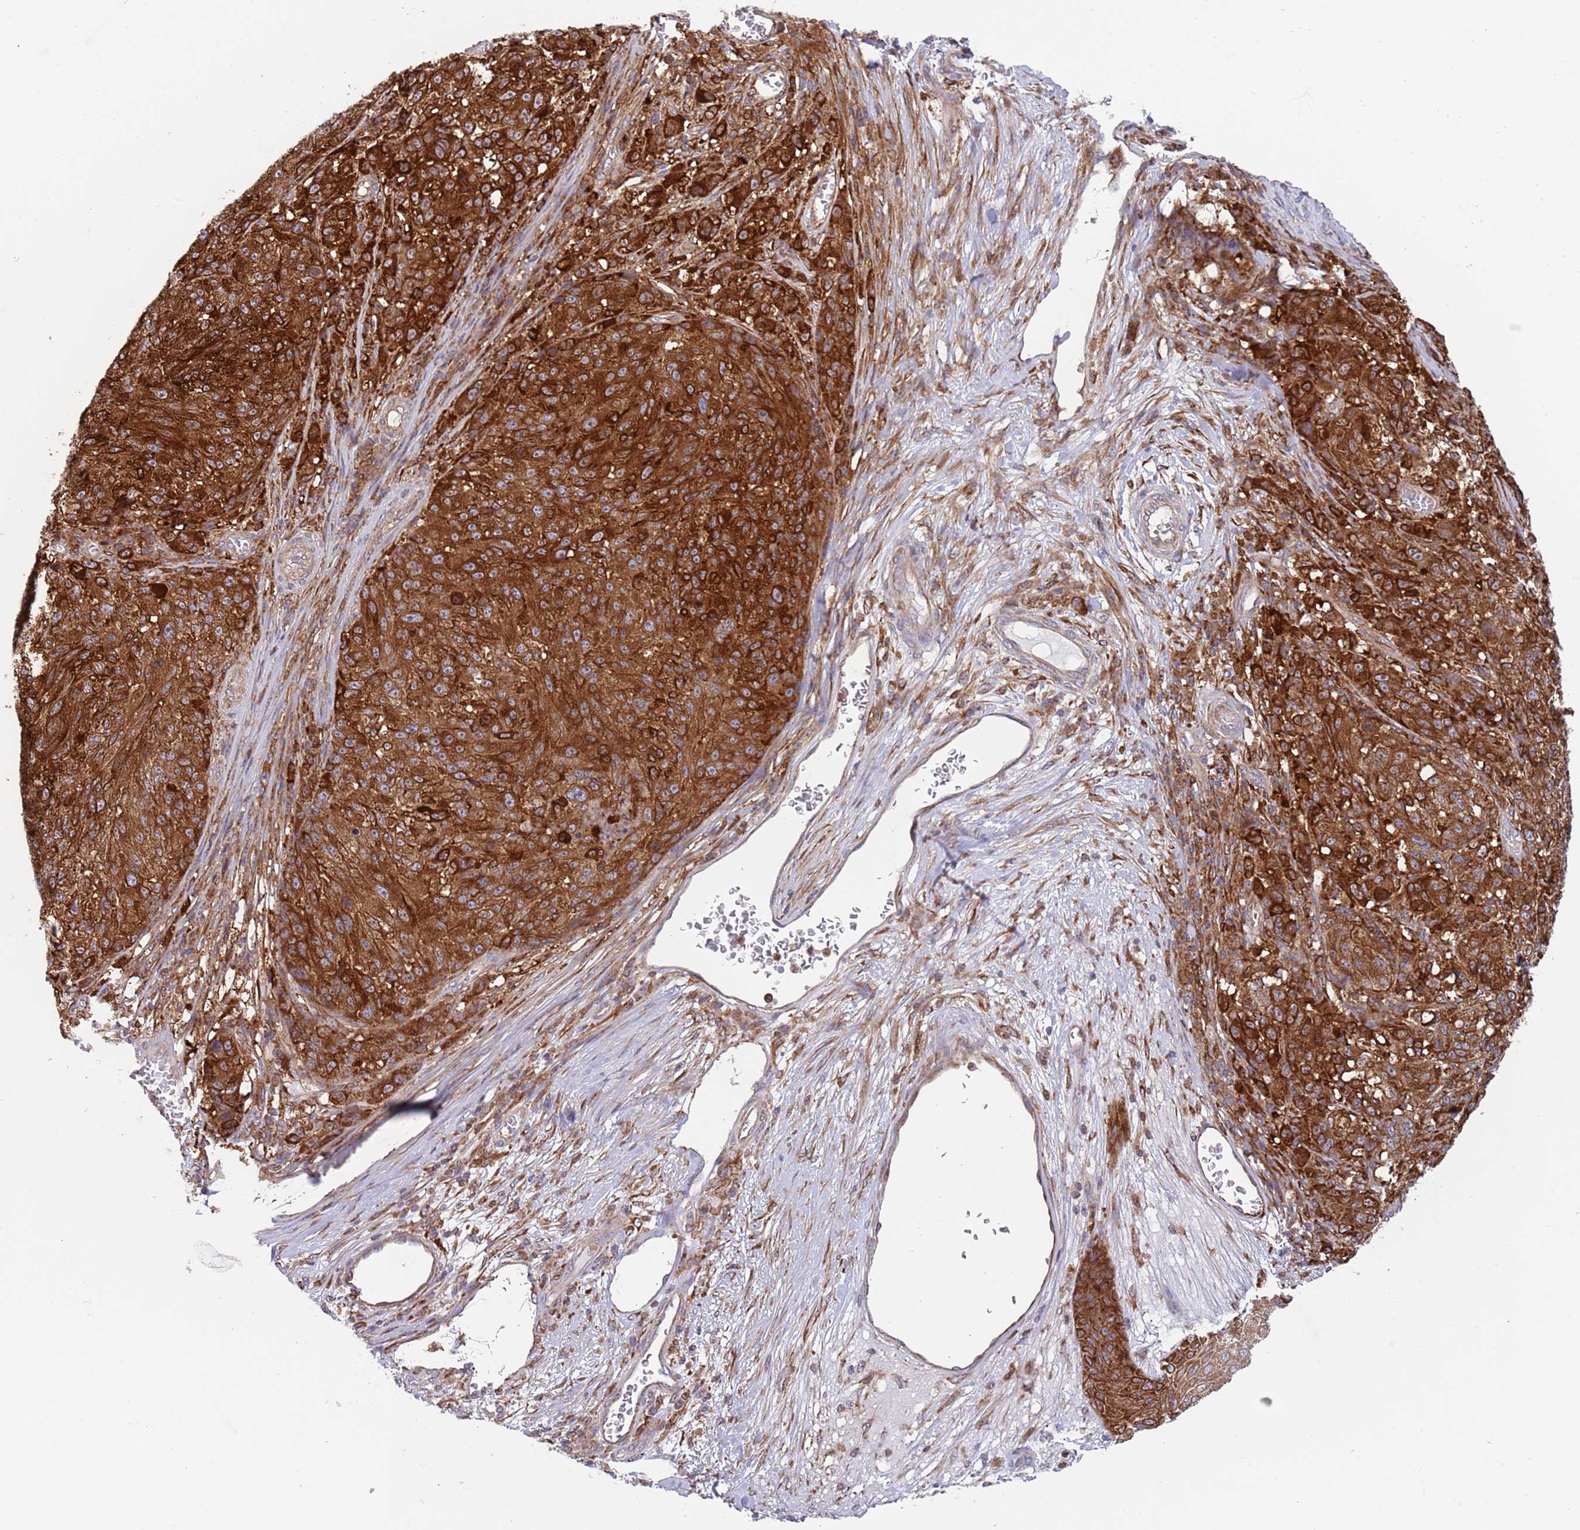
{"staining": {"intensity": "strong", "quantity": ">75%", "location": "cytoplasmic/membranous"}, "tissue": "melanoma", "cell_type": "Tumor cells", "image_type": "cancer", "snomed": [{"axis": "morphology", "description": "Malignant melanoma, NOS"}, {"axis": "topography", "description": "Skin"}], "caption": "Protein staining by IHC shows strong cytoplasmic/membranous staining in approximately >75% of tumor cells in malignant melanoma. (DAB IHC, brown staining for protein, blue staining for nuclei).", "gene": "ZMYM5", "patient": {"sex": "male", "age": 53}}